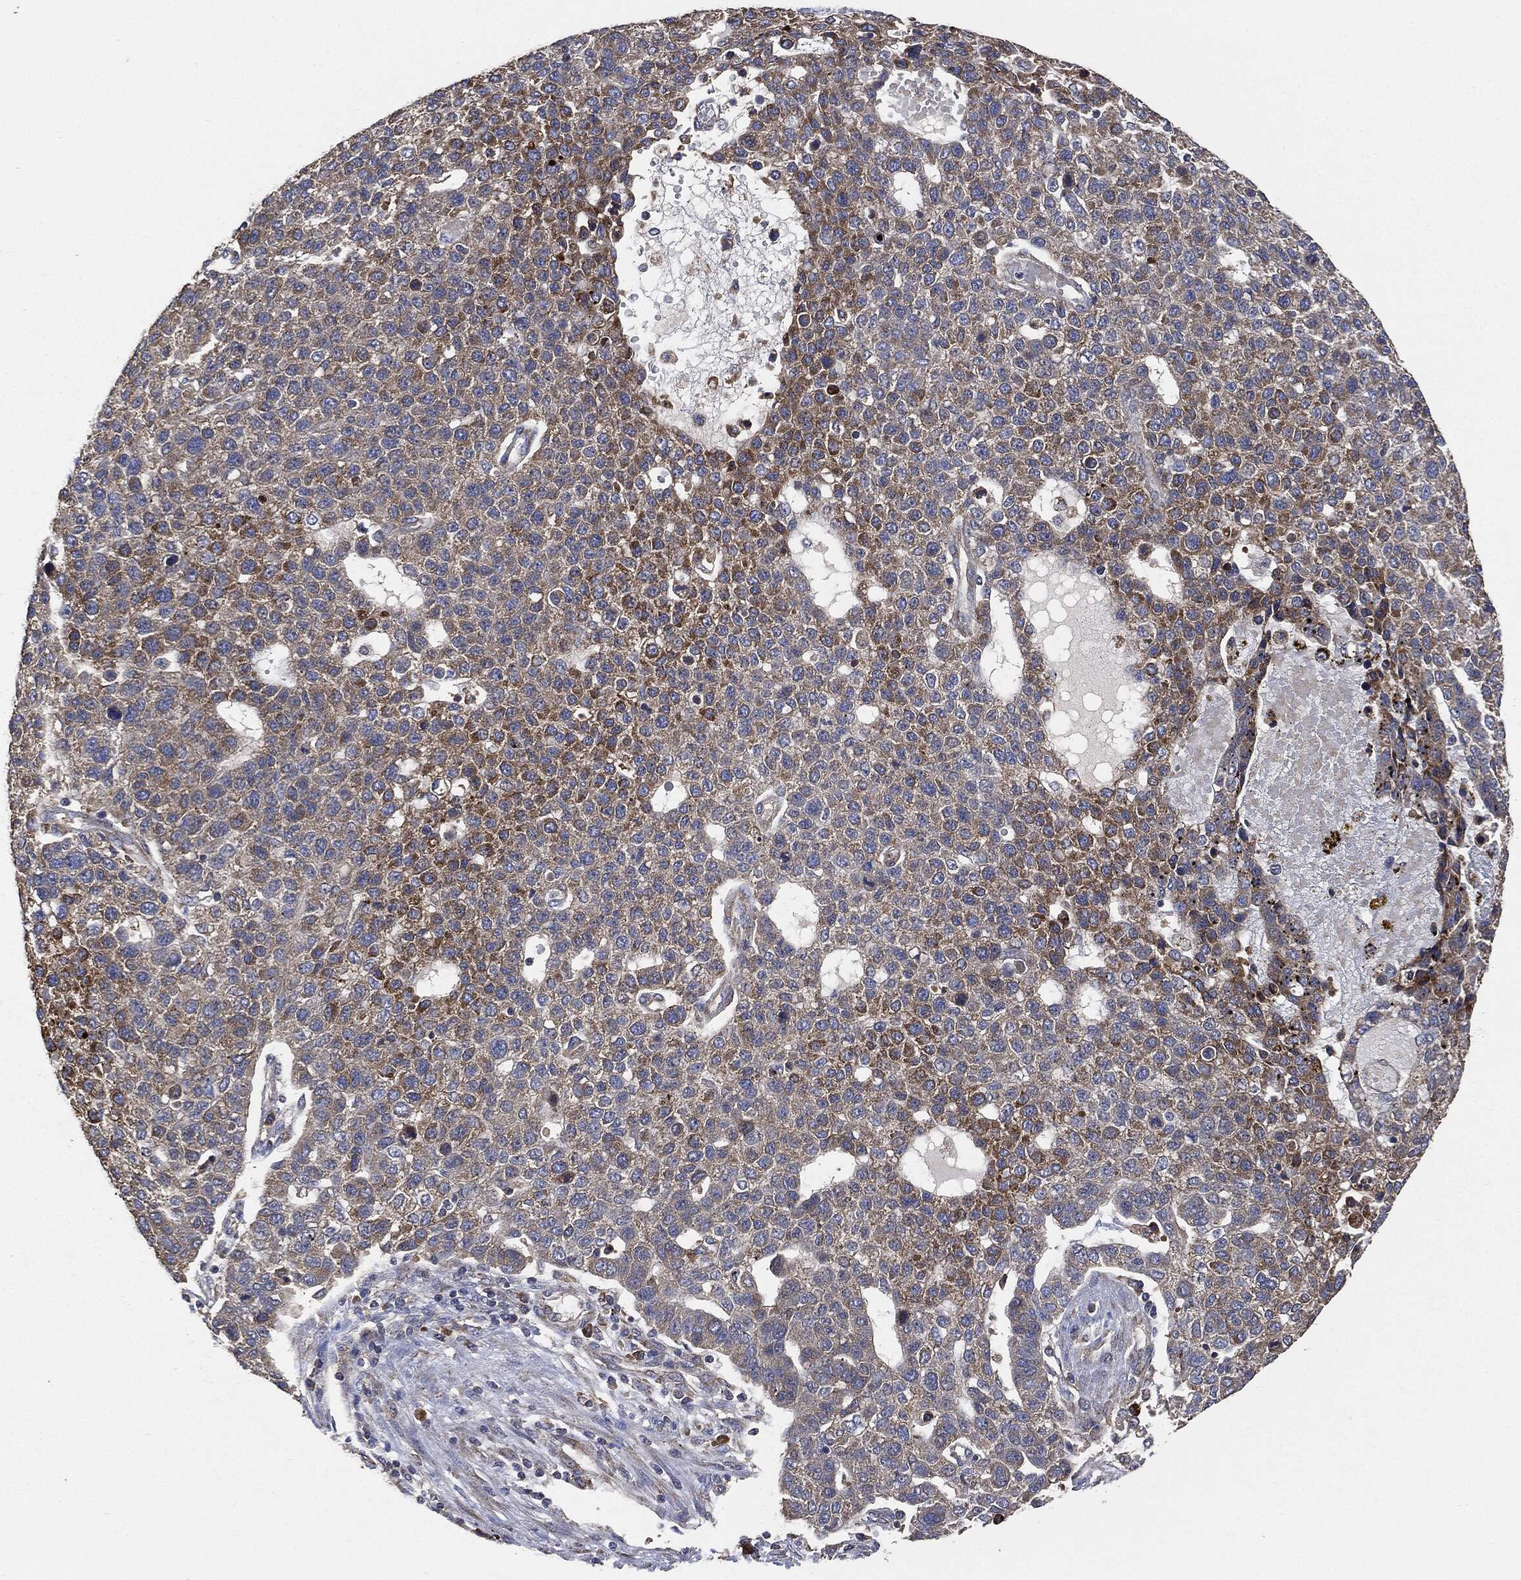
{"staining": {"intensity": "strong", "quantity": "25%-75%", "location": "cytoplasmic/membranous"}, "tissue": "pancreatic cancer", "cell_type": "Tumor cells", "image_type": "cancer", "snomed": [{"axis": "morphology", "description": "Adenocarcinoma, NOS"}, {"axis": "topography", "description": "Pancreas"}], "caption": "This photomicrograph shows immunohistochemistry staining of human pancreatic cancer (adenocarcinoma), with high strong cytoplasmic/membranous staining in approximately 25%-75% of tumor cells.", "gene": "STK3", "patient": {"sex": "female", "age": 61}}